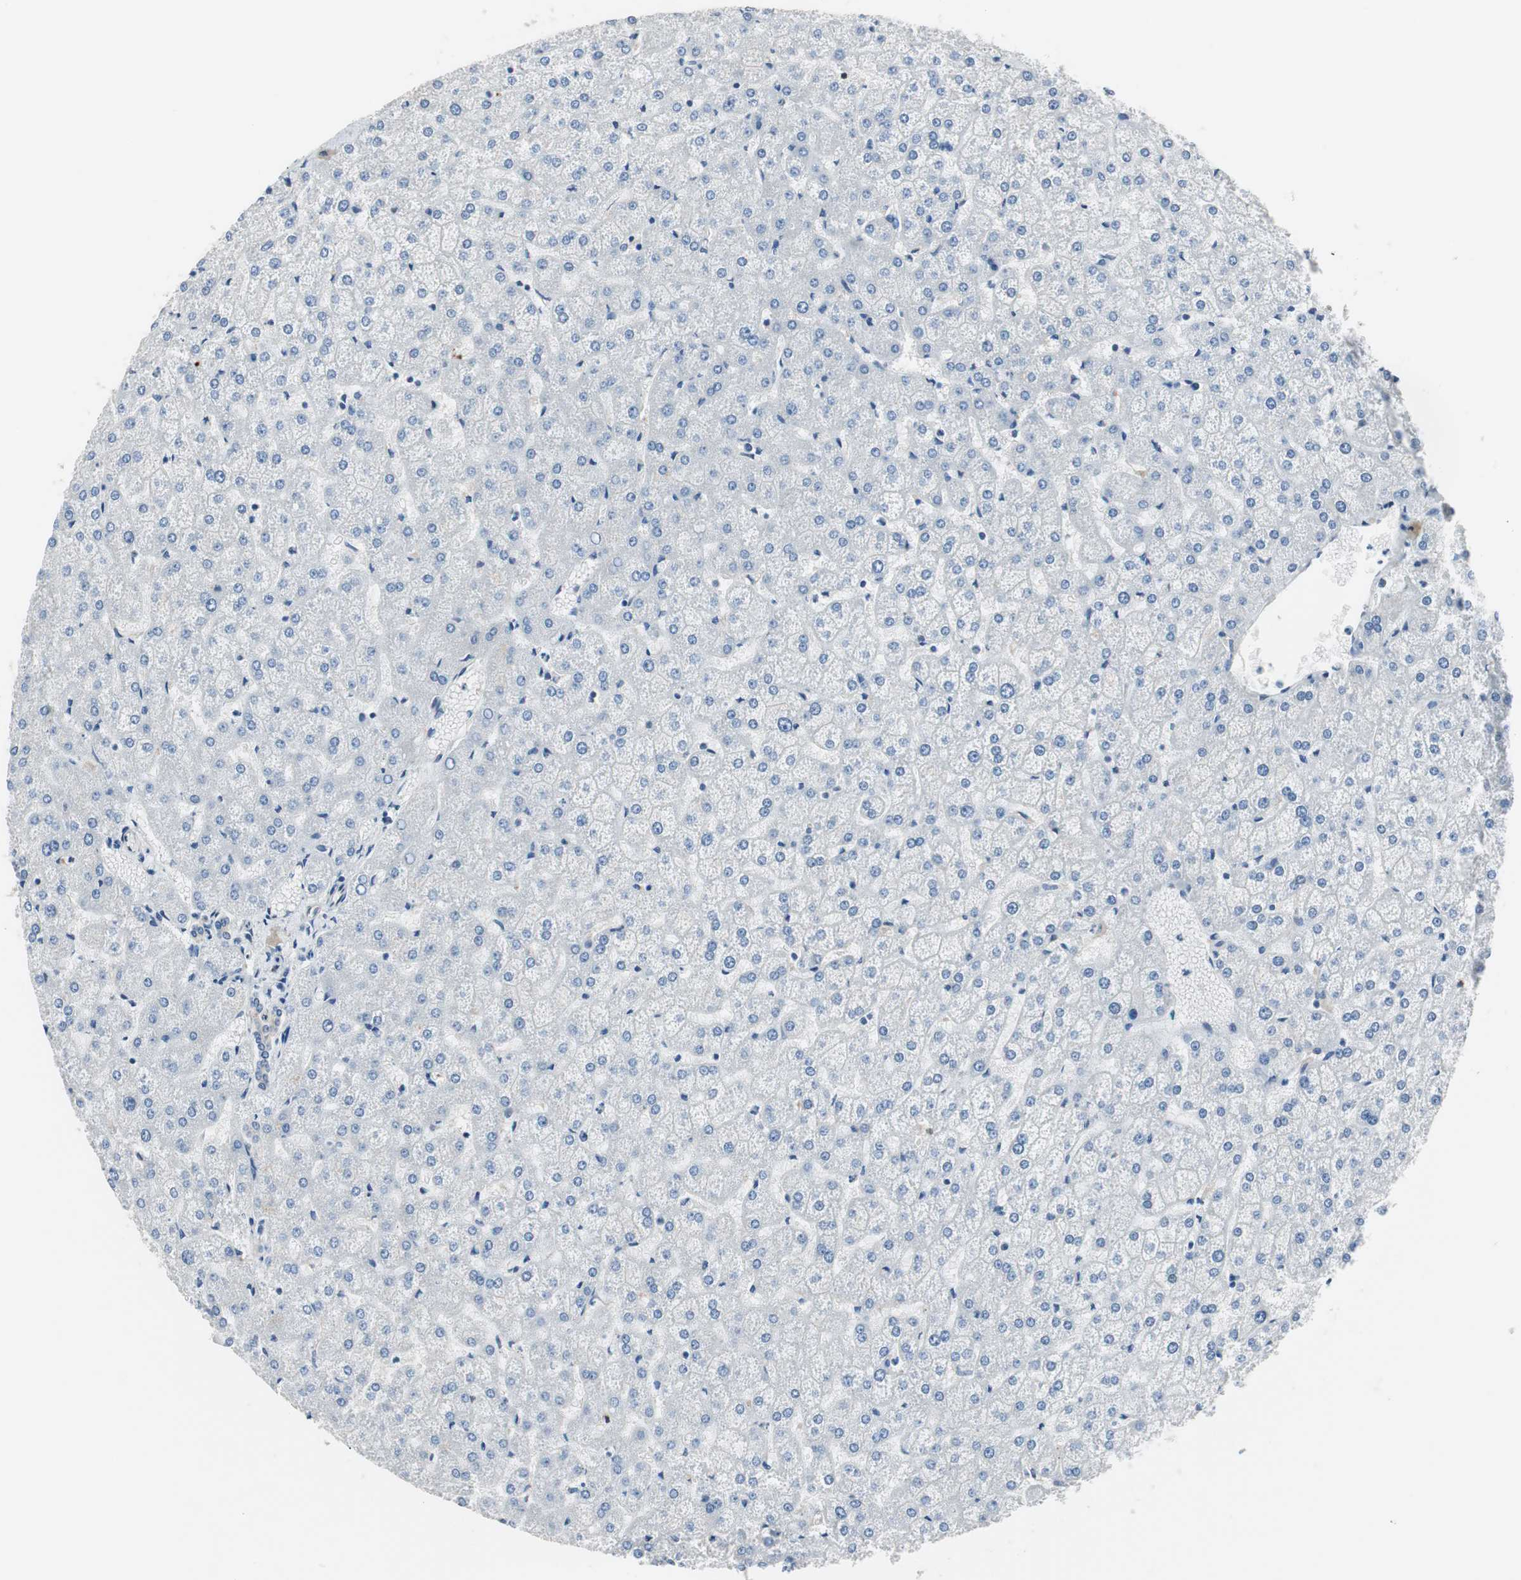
{"staining": {"intensity": "weak", "quantity": "25%-75%", "location": "cytoplasmic/membranous"}, "tissue": "liver", "cell_type": "Cholangiocytes", "image_type": "normal", "snomed": [{"axis": "morphology", "description": "Normal tissue, NOS"}, {"axis": "topography", "description": "Liver"}], "caption": "Unremarkable liver was stained to show a protein in brown. There is low levels of weak cytoplasmic/membranous staining in approximately 25%-75% of cholangiocytes. Immunohistochemistry (ihc) stains the protein in brown and the nuclei are stained blue.", "gene": "SWAP70", "patient": {"sex": "female", "age": 32}}